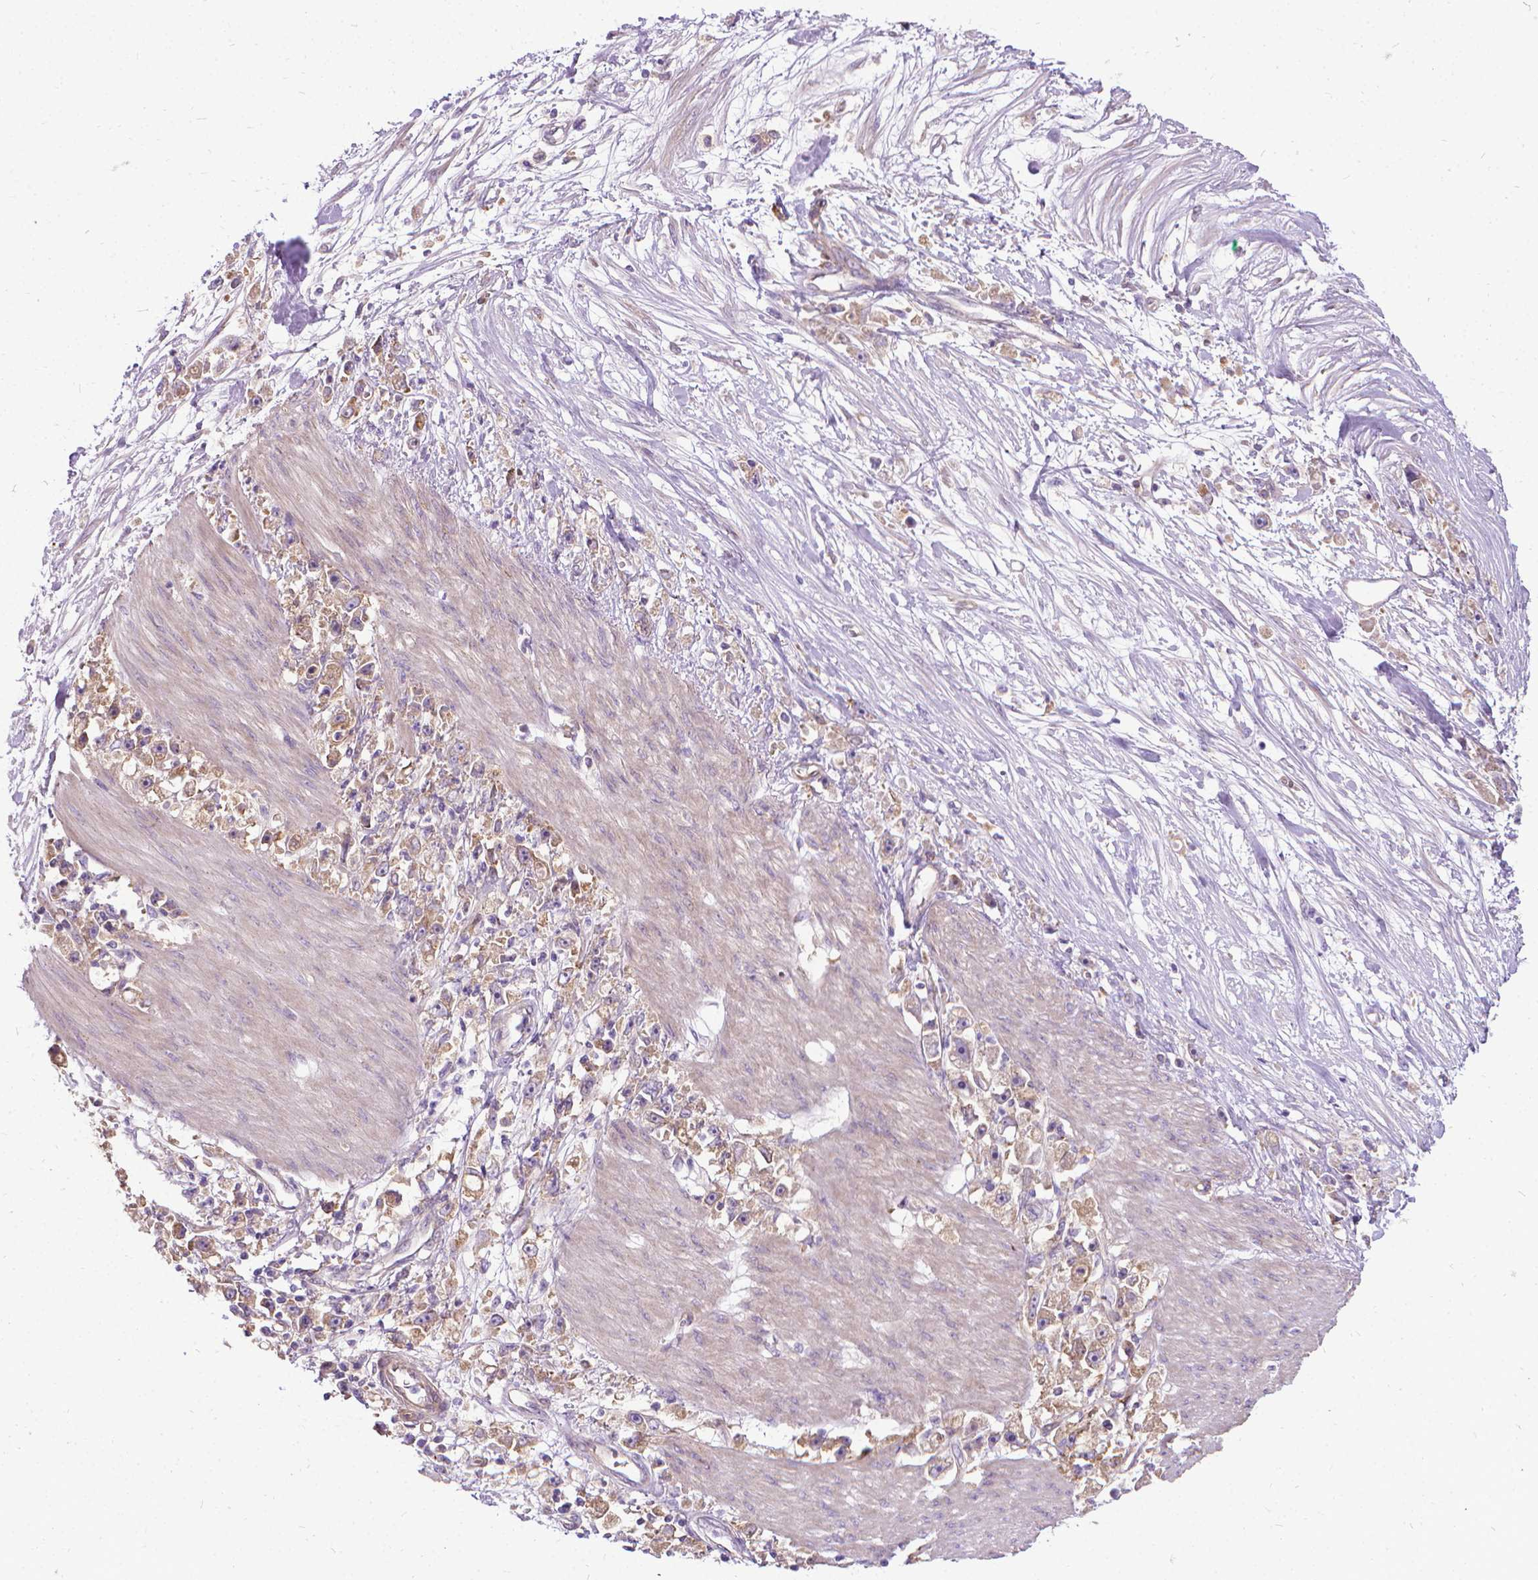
{"staining": {"intensity": "weak", "quantity": "25%-75%", "location": "cytoplasmic/membranous"}, "tissue": "stomach cancer", "cell_type": "Tumor cells", "image_type": "cancer", "snomed": [{"axis": "morphology", "description": "Adenocarcinoma, NOS"}, {"axis": "topography", "description": "Stomach"}], "caption": "High-power microscopy captured an immunohistochemistry (IHC) histopathology image of adenocarcinoma (stomach), revealing weak cytoplasmic/membranous staining in about 25%-75% of tumor cells.", "gene": "CFAP299", "patient": {"sex": "female", "age": 59}}